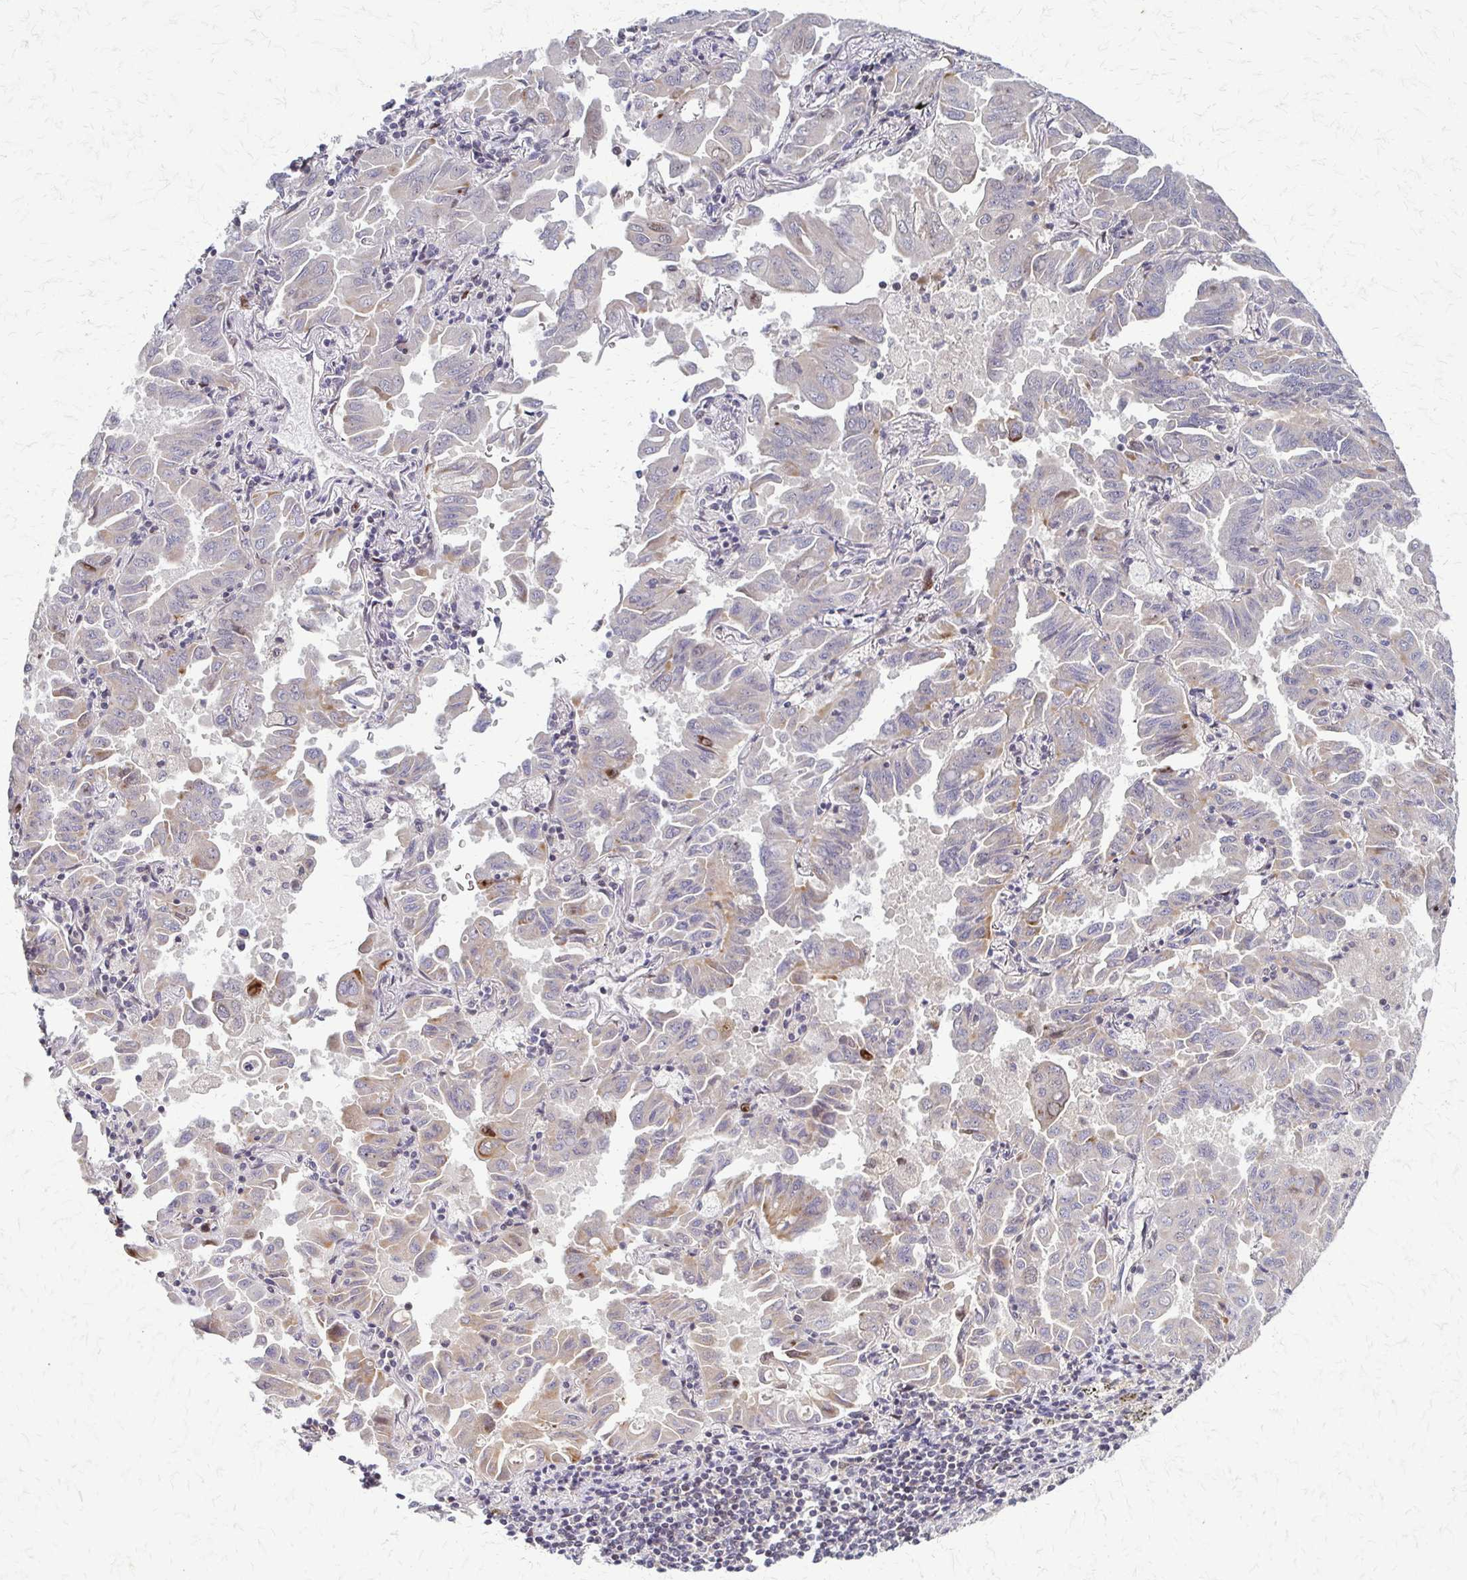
{"staining": {"intensity": "moderate", "quantity": "<25%", "location": "cytoplasmic/membranous"}, "tissue": "lung cancer", "cell_type": "Tumor cells", "image_type": "cancer", "snomed": [{"axis": "morphology", "description": "Adenocarcinoma, NOS"}, {"axis": "topography", "description": "Lung"}], "caption": "Immunohistochemical staining of lung cancer reveals low levels of moderate cytoplasmic/membranous protein positivity in approximately <25% of tumor cells.", "gene": "TRIR", "patient": {"sex": "male", "age": 64}}